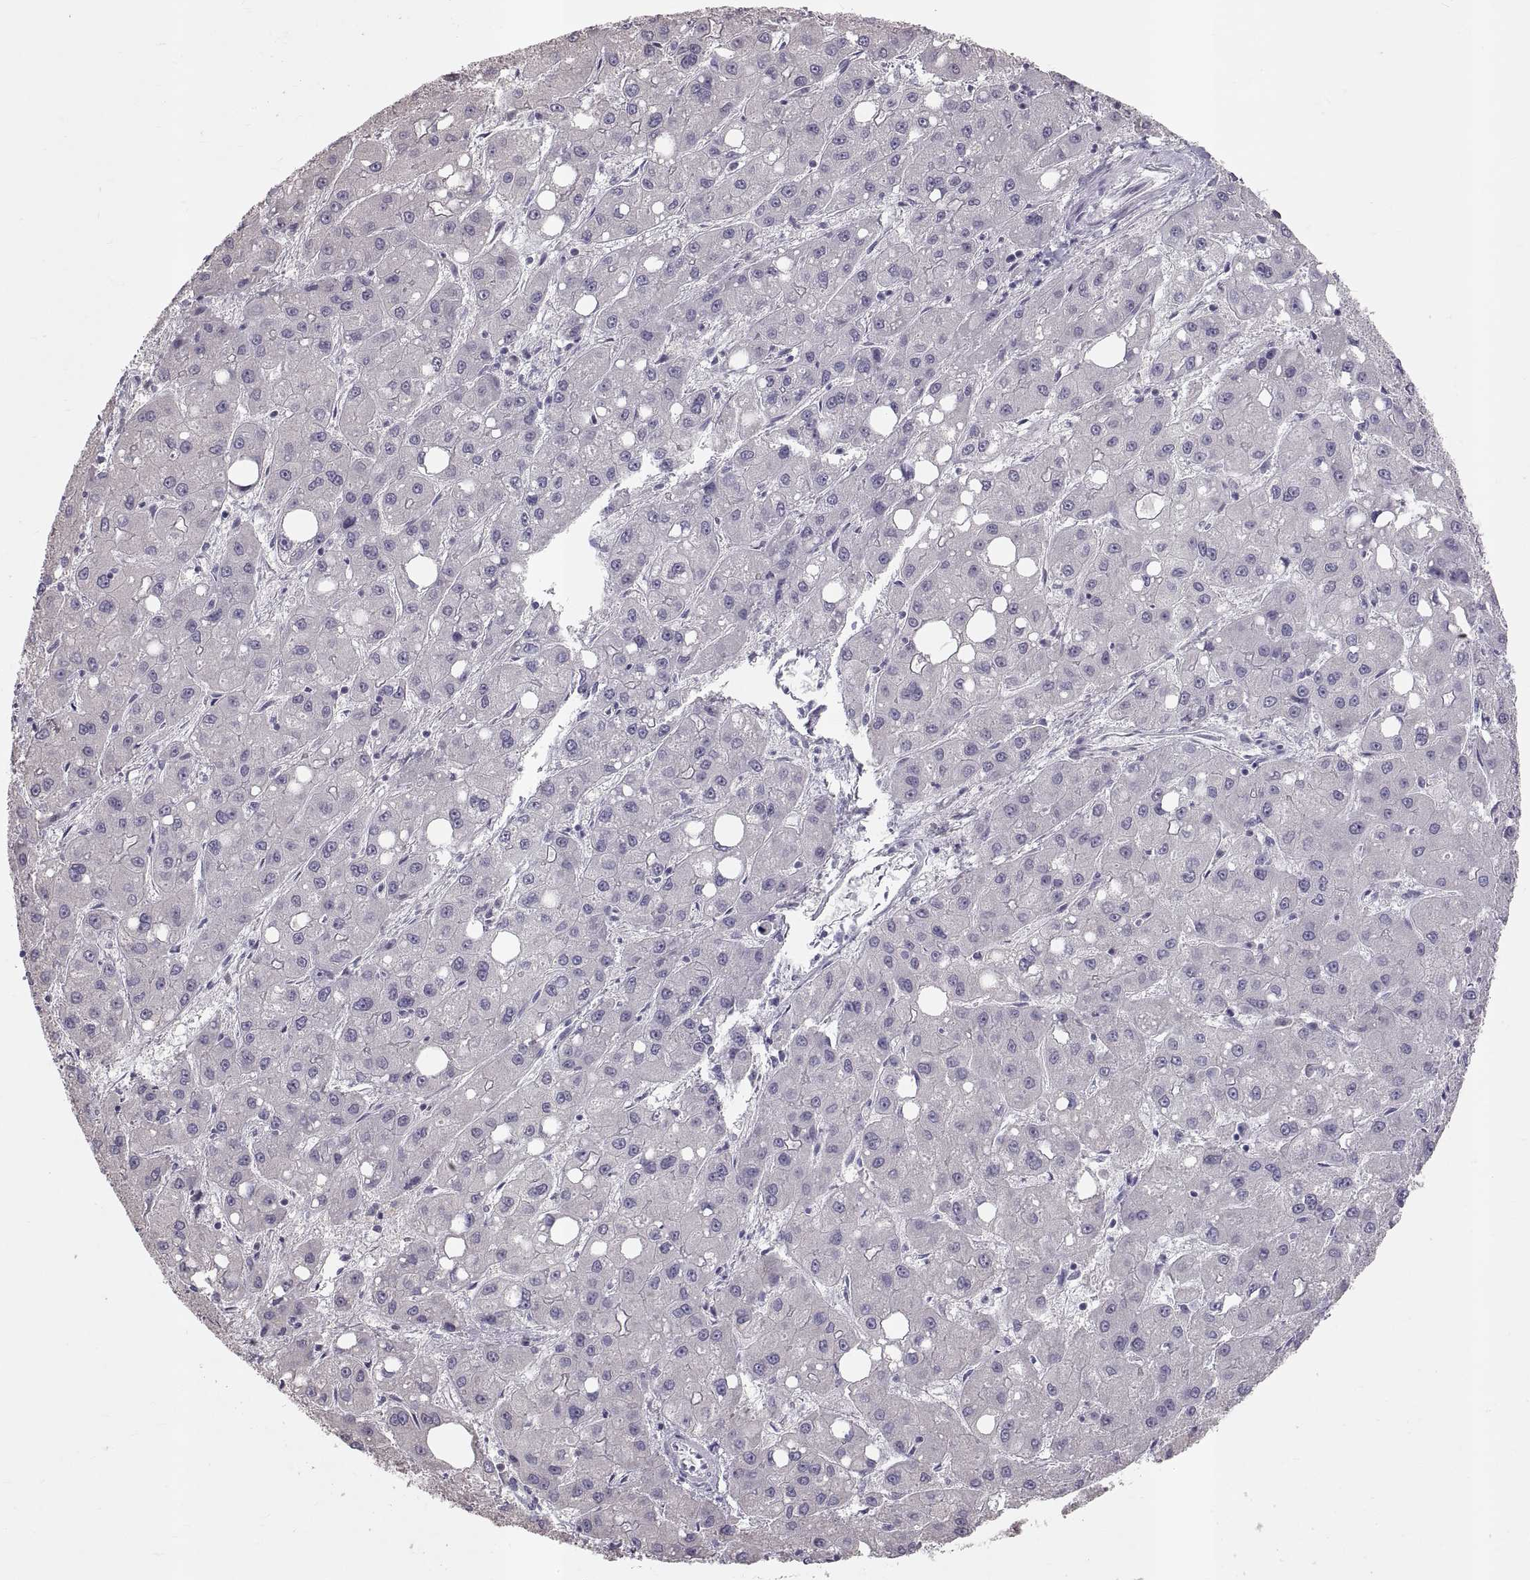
{"staining": {"intensity": "negative", "quantity": "none", "location": "none"}, "tissue": "liver cancer", "cell_type": "Tumor cells", "image_type": "cancer", "snomed": [{"axis": "morphology", "description": "Carcinoma, Hepatocellular, NOS"}, {"axis": "topography", "description": "Liver"}], "caption": "High power microscopy micrograph of an immunohistochemistry (IHC) image of liver hepatocellular carcinoma, revealing no significant positivity in tumor cells.", "gene": "WBP2NL", "patient": {"sex": "male", "age": 73}}